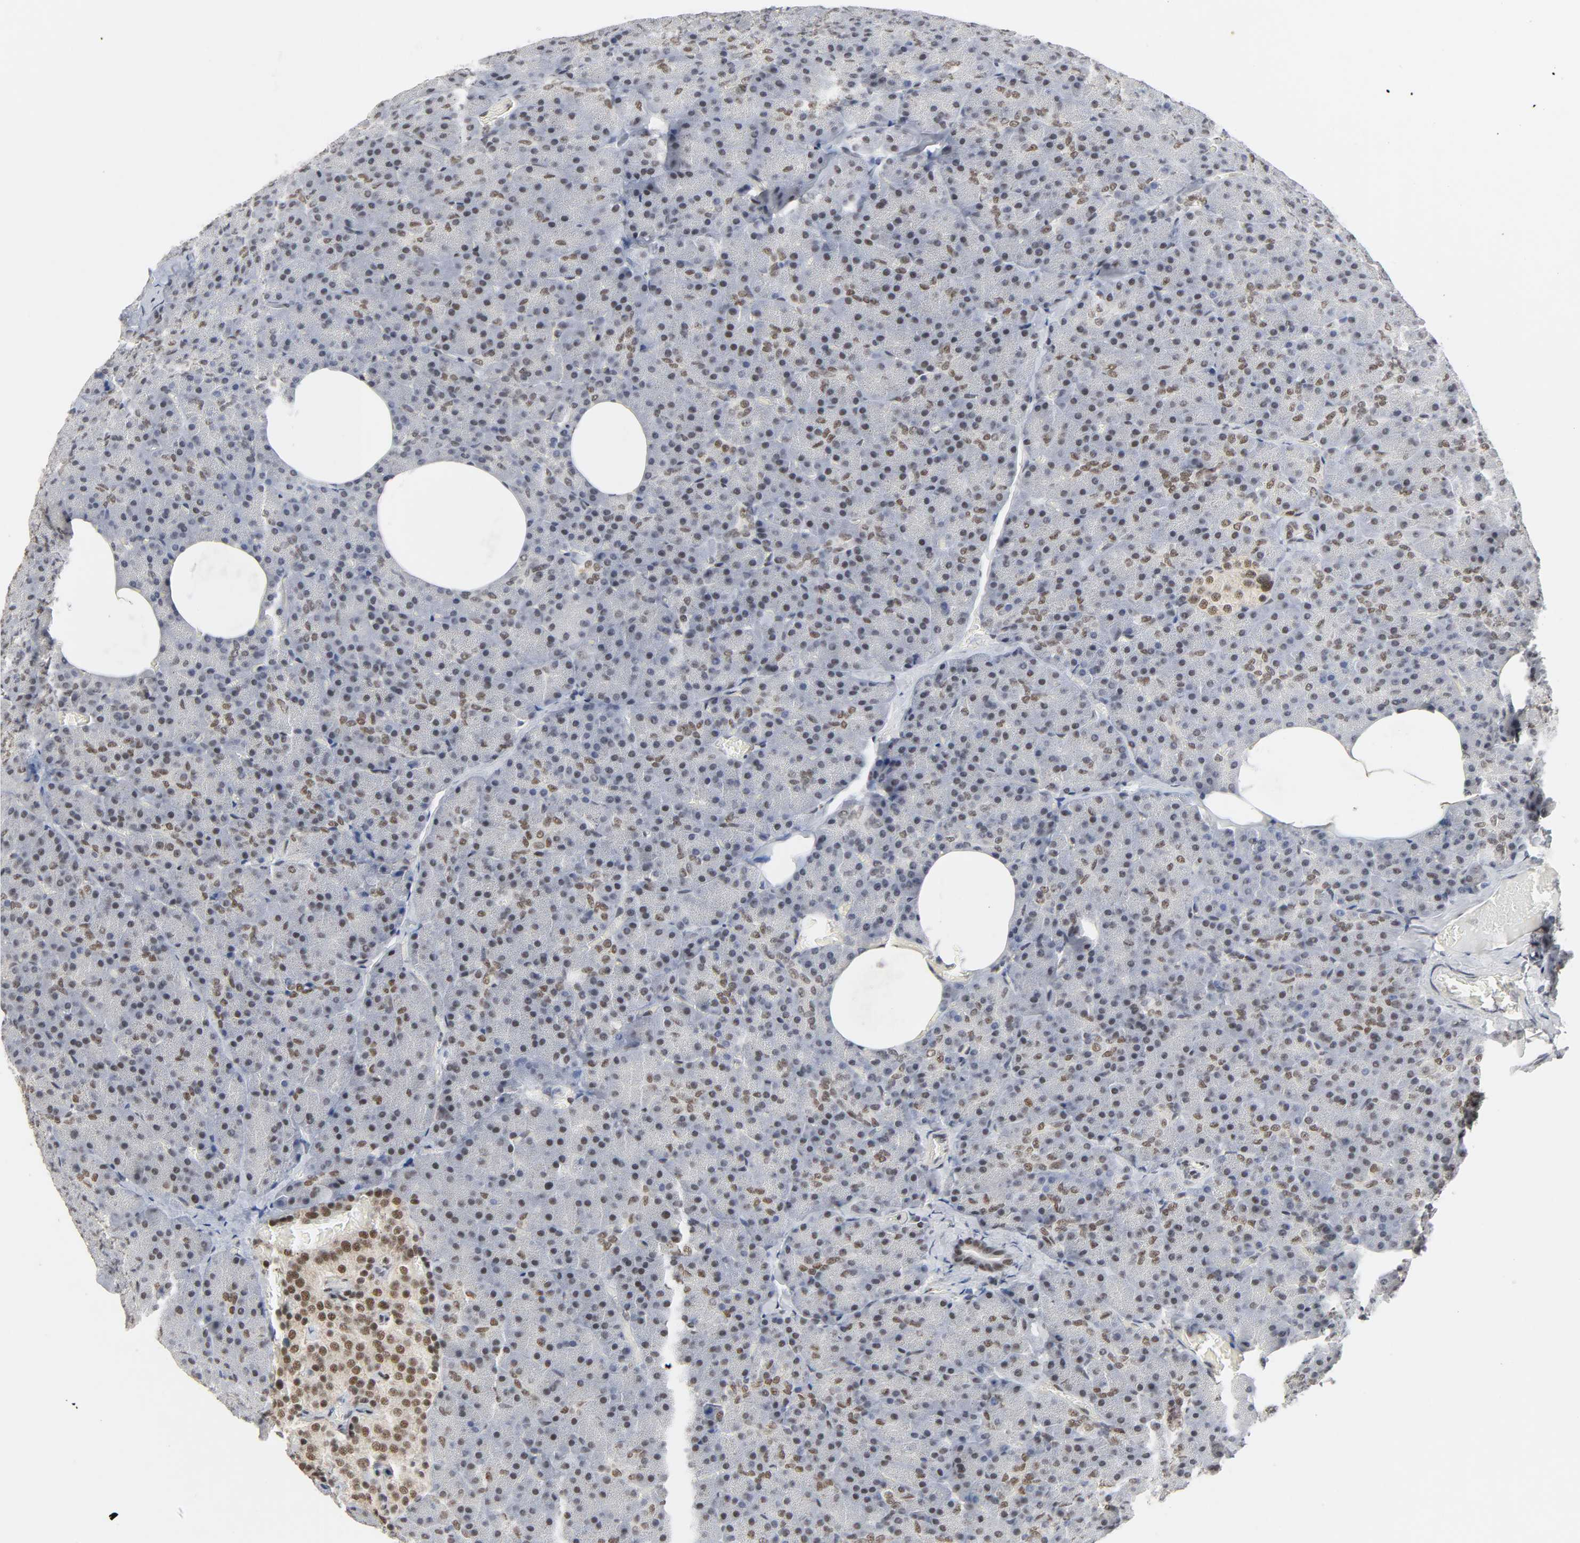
{"staining": {"intensity": "moderate", "quantity": ">75%", "location": "nuclear"}, "tissue": "pancreas", "cell_type": "Exocrine glandular cells", "image_type": "normal", "snomed": [{"axis": "morphology", "description": "Normal tissue, NOS"}, {"axis": "topography", "description": "Pancreas"}], "caption": "Human pancreas stained with a brown dye reveals moderate nuclear positive staining in about >75% of exocrine glandular cells.", "gene": "NCOA6", "patient": {"sex": "female", "age": 35}}